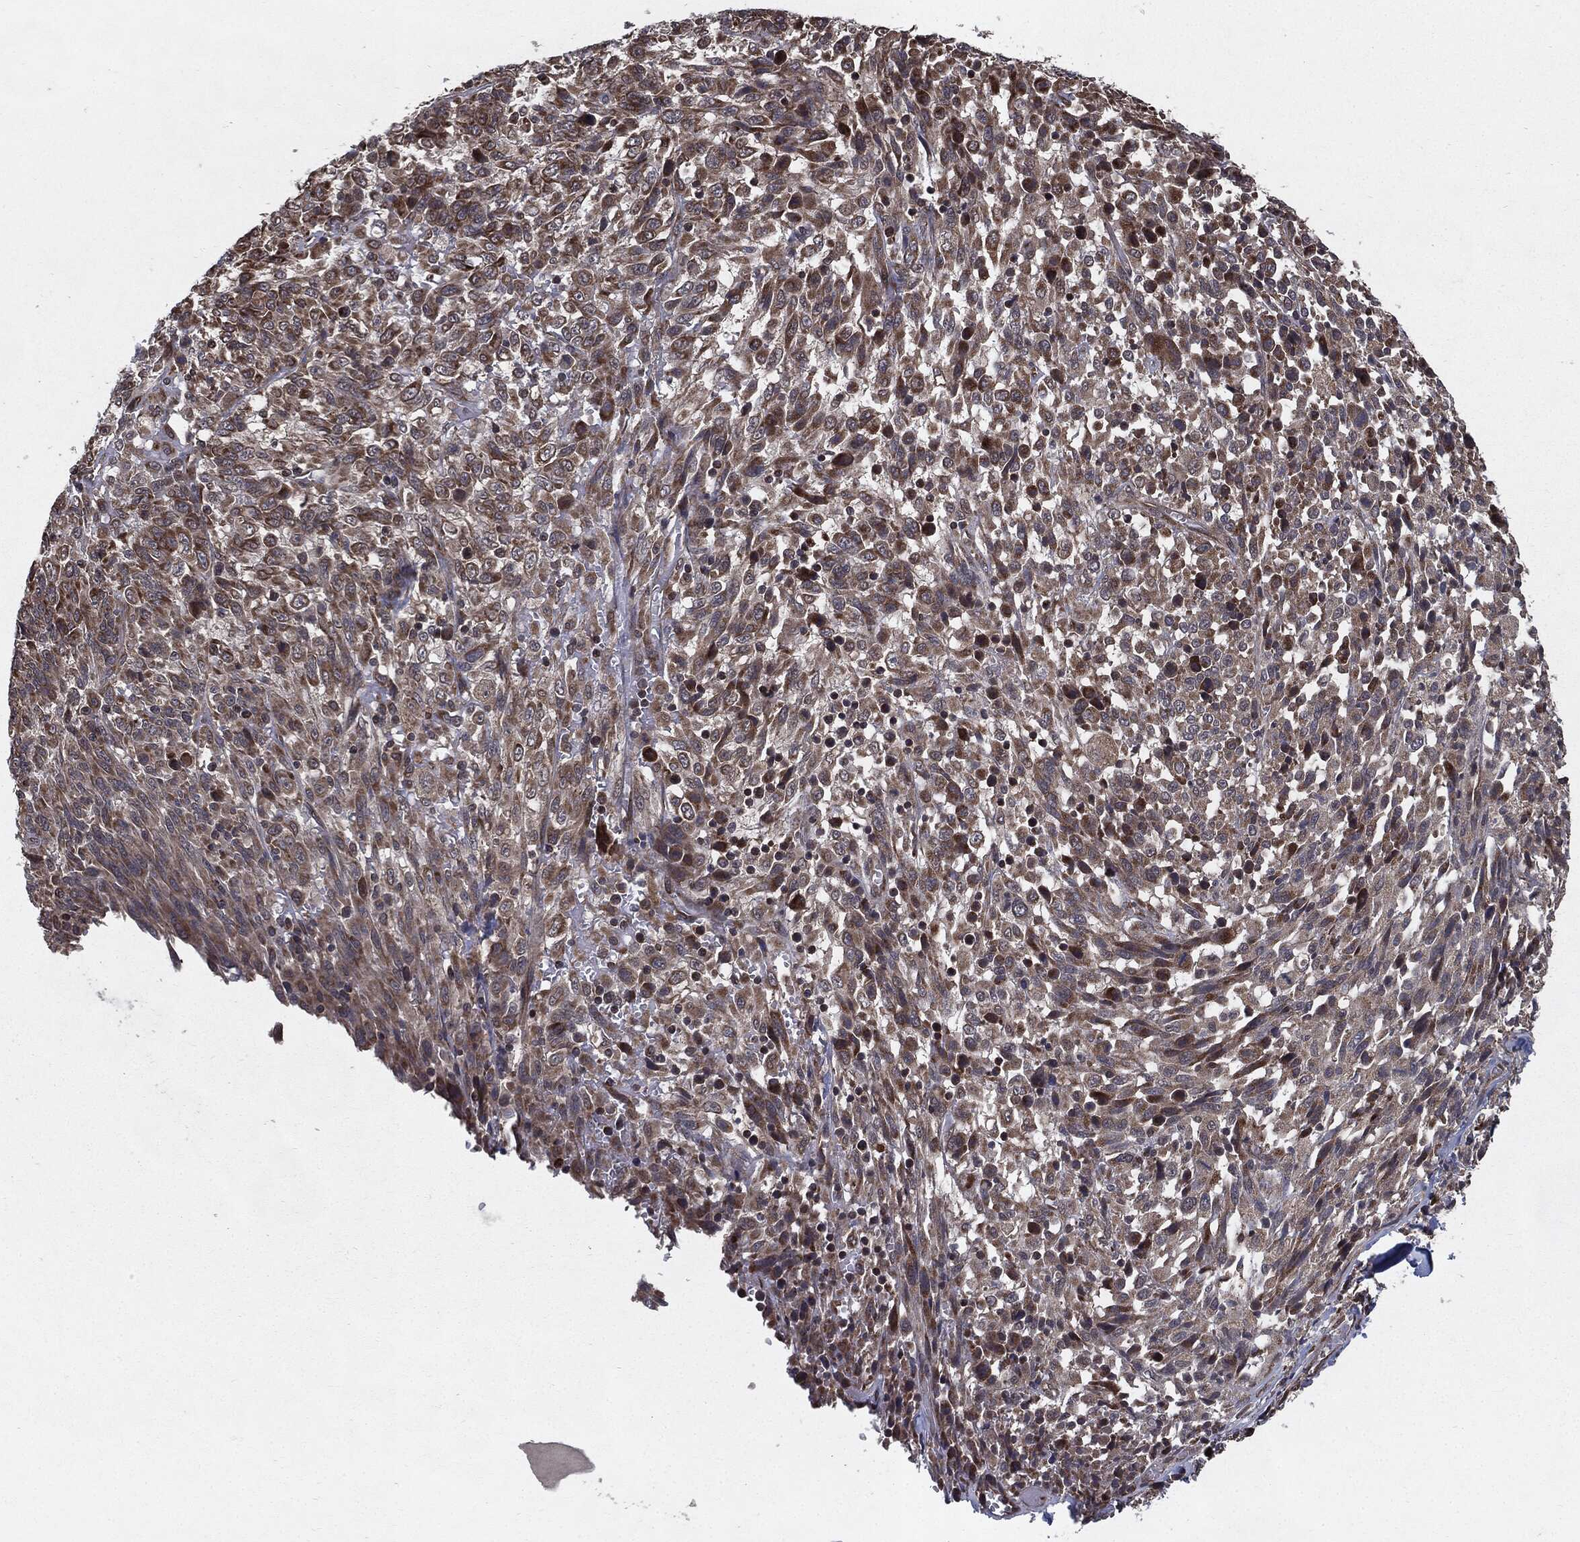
{"staining": {"intensity": "moderate", "quantity": "25%-75%", "location": "cytoplasmic/membranous"}, "tissue": "melanoma", "cell_type": "Tumor cells", "image_type": "cancer", "snomed": [{"axis": "morphology", "description": "Malignant melanoma, NOS"}, {"axis": "topography", "description": "Skin"}], "caption": "Malignant melanoma stained with a protein marker reveals moderate staining in tumor cells.", "gene": "HDAC5", "patient": {"sex": "female", "age": 91}}